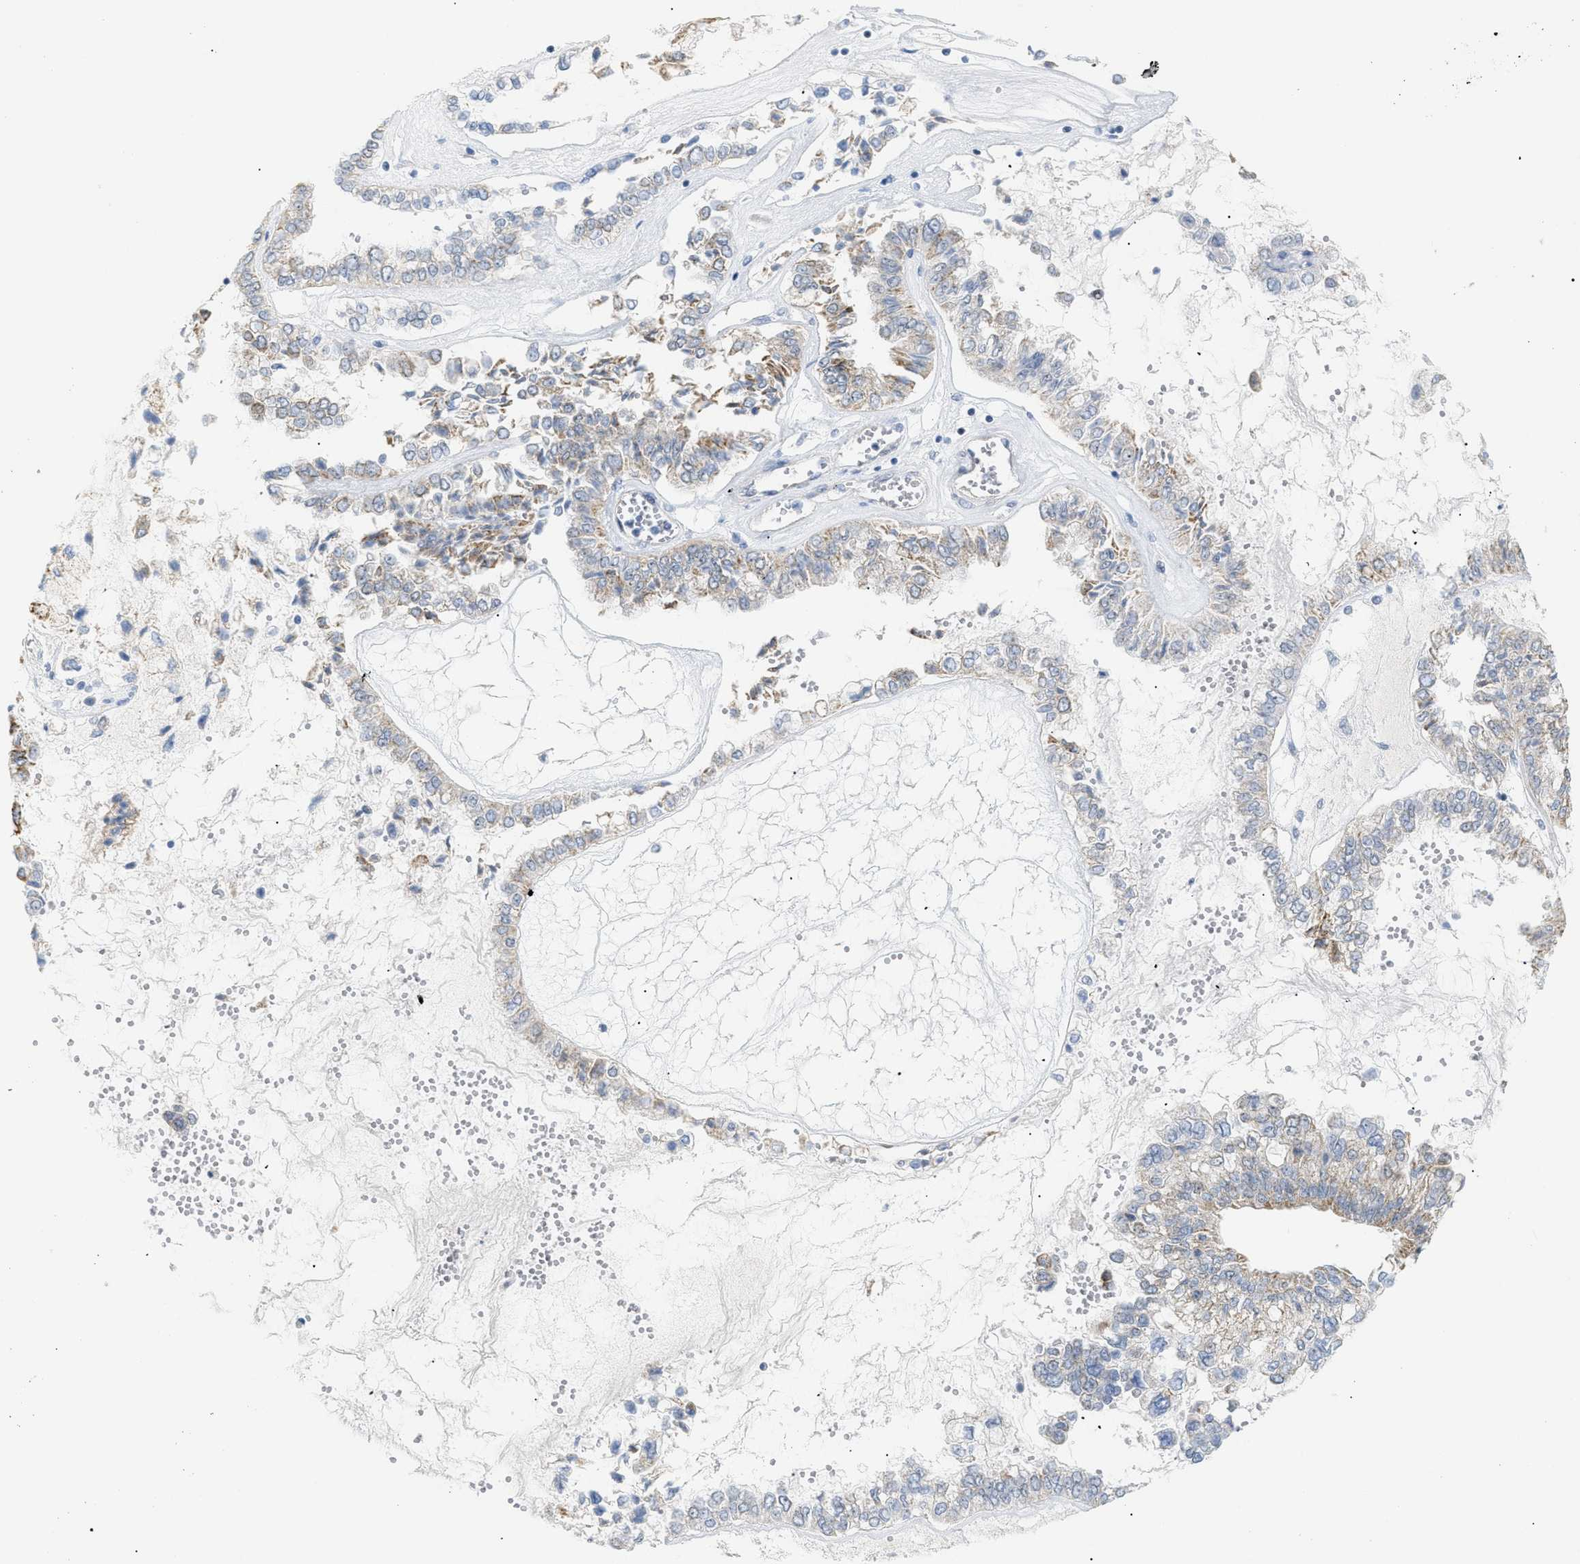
{"staining": {"intensity": "moderate", "quantity": ">75%", "location": "cytoplasmic/membranous"}, "tissue": "liver cancer", "cell_type": "Tumor cells", "image_type": "cancer", "snomed": [{"axis": "morphology", "description": "Cholangiocarcinoma"}, {"axis": "topography", "description": "Liver"}], "caption": "Tumor cells demonstrate moderate cytoplasmic/membranous expression in approximately >75% of cells in liver cholangiocarcinoma.", "gene": "MED1", "patient": {"sex": "female", "age": 79}}